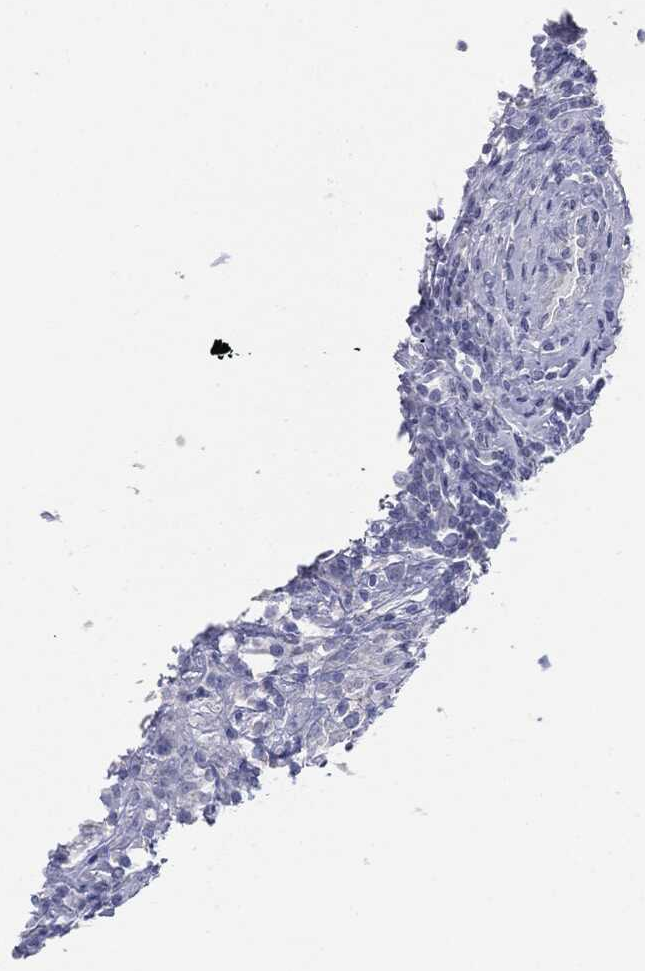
{"staining": {"intensity": "negative", "quantity": "none", "location": "none"}, "tissue": "testis cancer", "cell_type": "Tumor cells", "image_type": "cancer", "snomed": [{"axis": "morphology", "description": "Seminoma, NOS"}, {"axis": "topography", "description": "Testis"}], "caption": "The histopathology image displays no staining of tumor cells in seminoma (testis). (DAB immunohistochemistry, high magnification).", "gene": "CUZD1", "patient": {"sex": "male", "age": 49}}